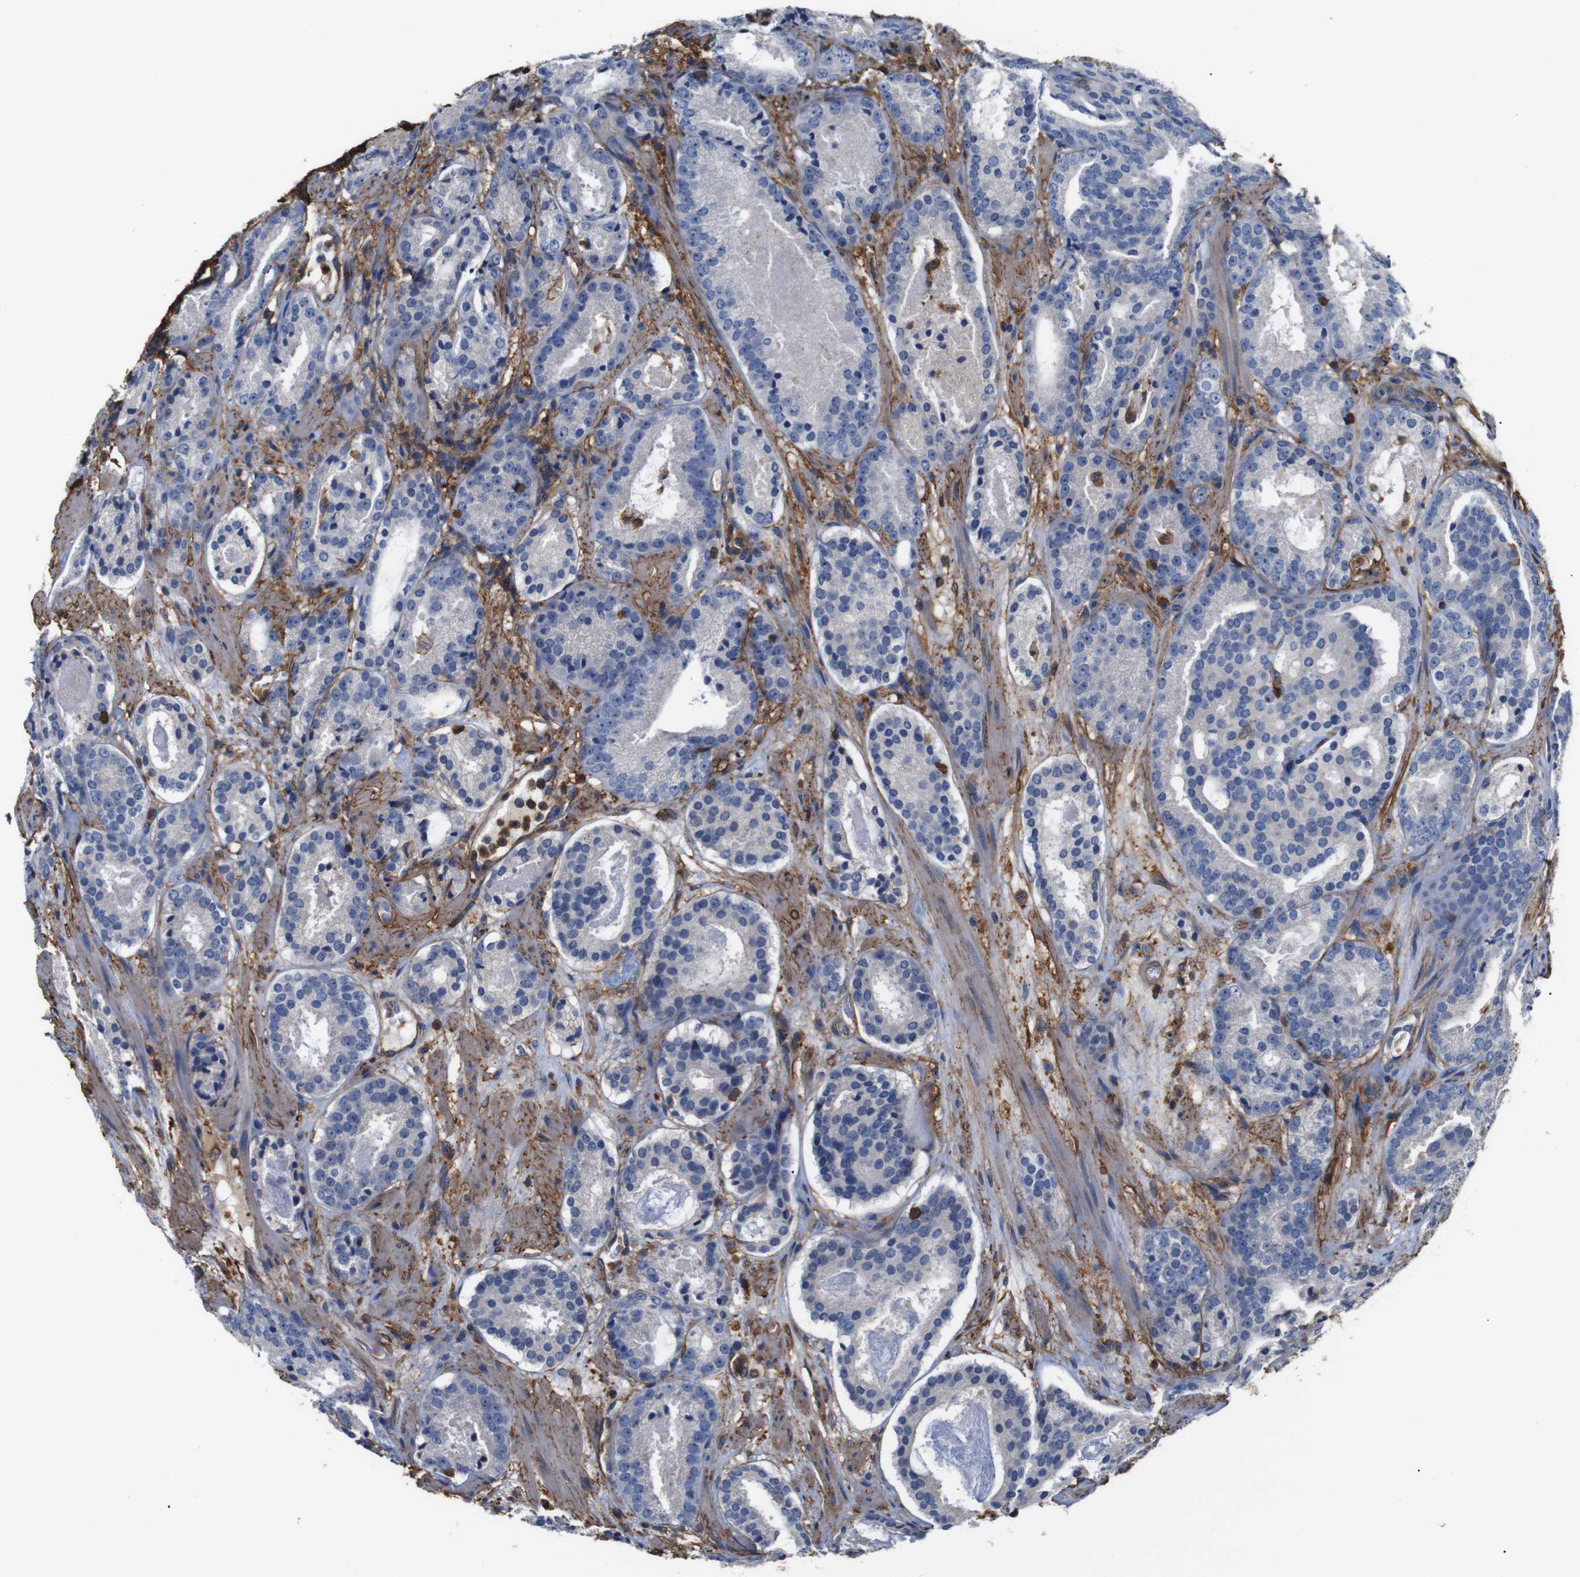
{"staining": {"intensity": "negative", "quantity": "none", "location": "none"}, "tissue": "prostate cancer", "cell_type": "Tumor cells", "image_type": "cancer", "snomed": [{"axis": "morphology", "description": "Adenocarcinoma, Low grade"}, {"axis": "topography", "description": "Prostate"}], "caption": "Prostate adenocarcinoma (low-grade) stained for a protein using IHC reveals no staining tumor cells.", "gene": "PI4KA", "patient": {"sex": "male", "age": 69}}